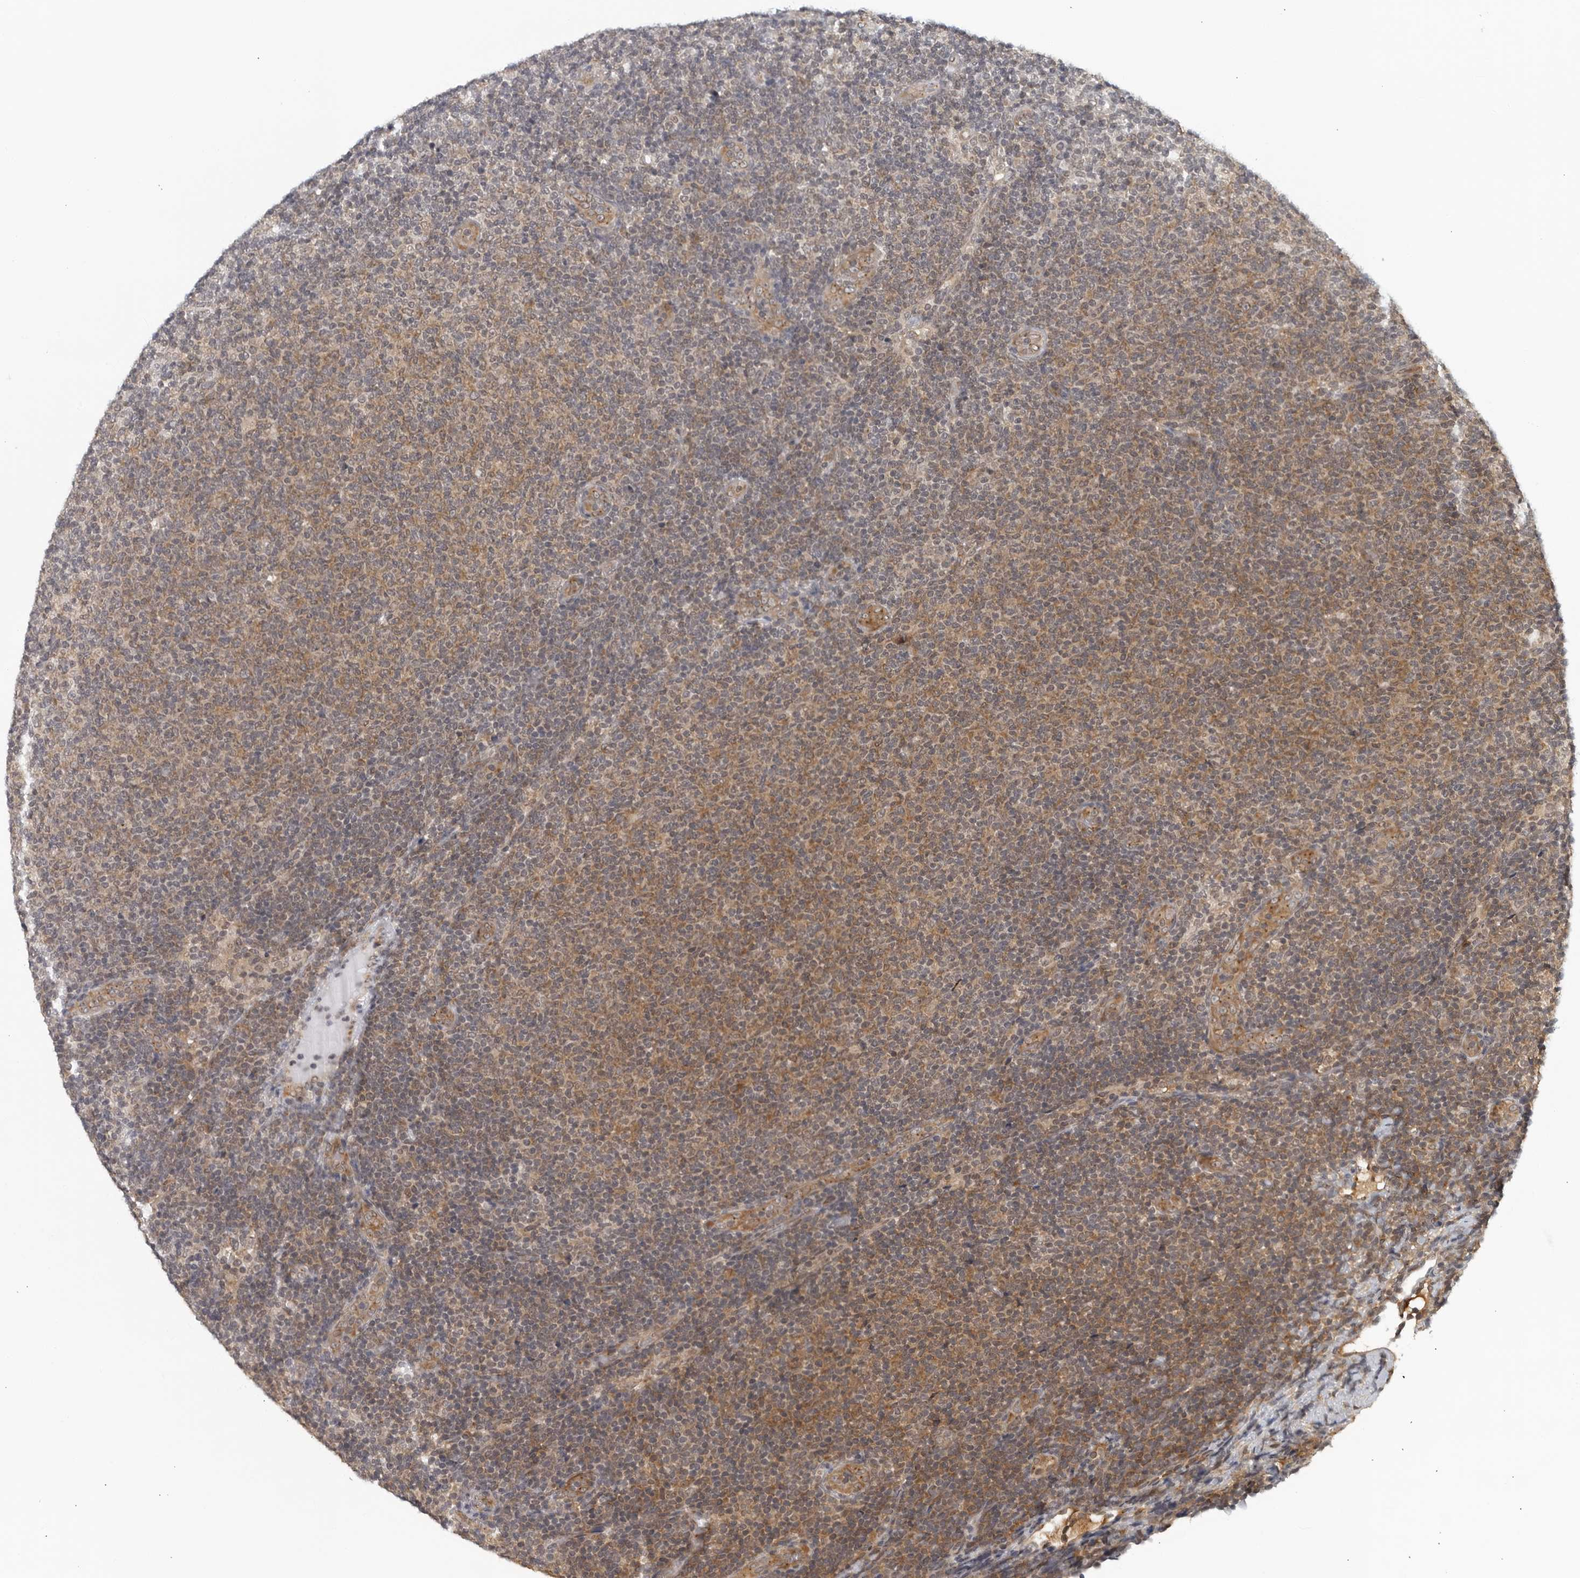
{"staining": {"intensity": "weak", "quantity": "25%-75%", "location": "cytoplasmic/membranous"}, "tissue": "lymphoma", "cell_type": "Tumor cells", "image_type": "cancer", "snomed": [{"axis": "morphology", "description": "Malignant lymphoma, non-Hodgkin's type, Low grade"}, {"axis": "topography", "description": "Lymph node"}], "caption": "IHC of human lymphoma shows low levels of weak cytoplasmic/membranous positivity in about 25%-75% of tumor cells.", "gene": "RC3H1", "patient": {"sex": "male", "age": 66}}